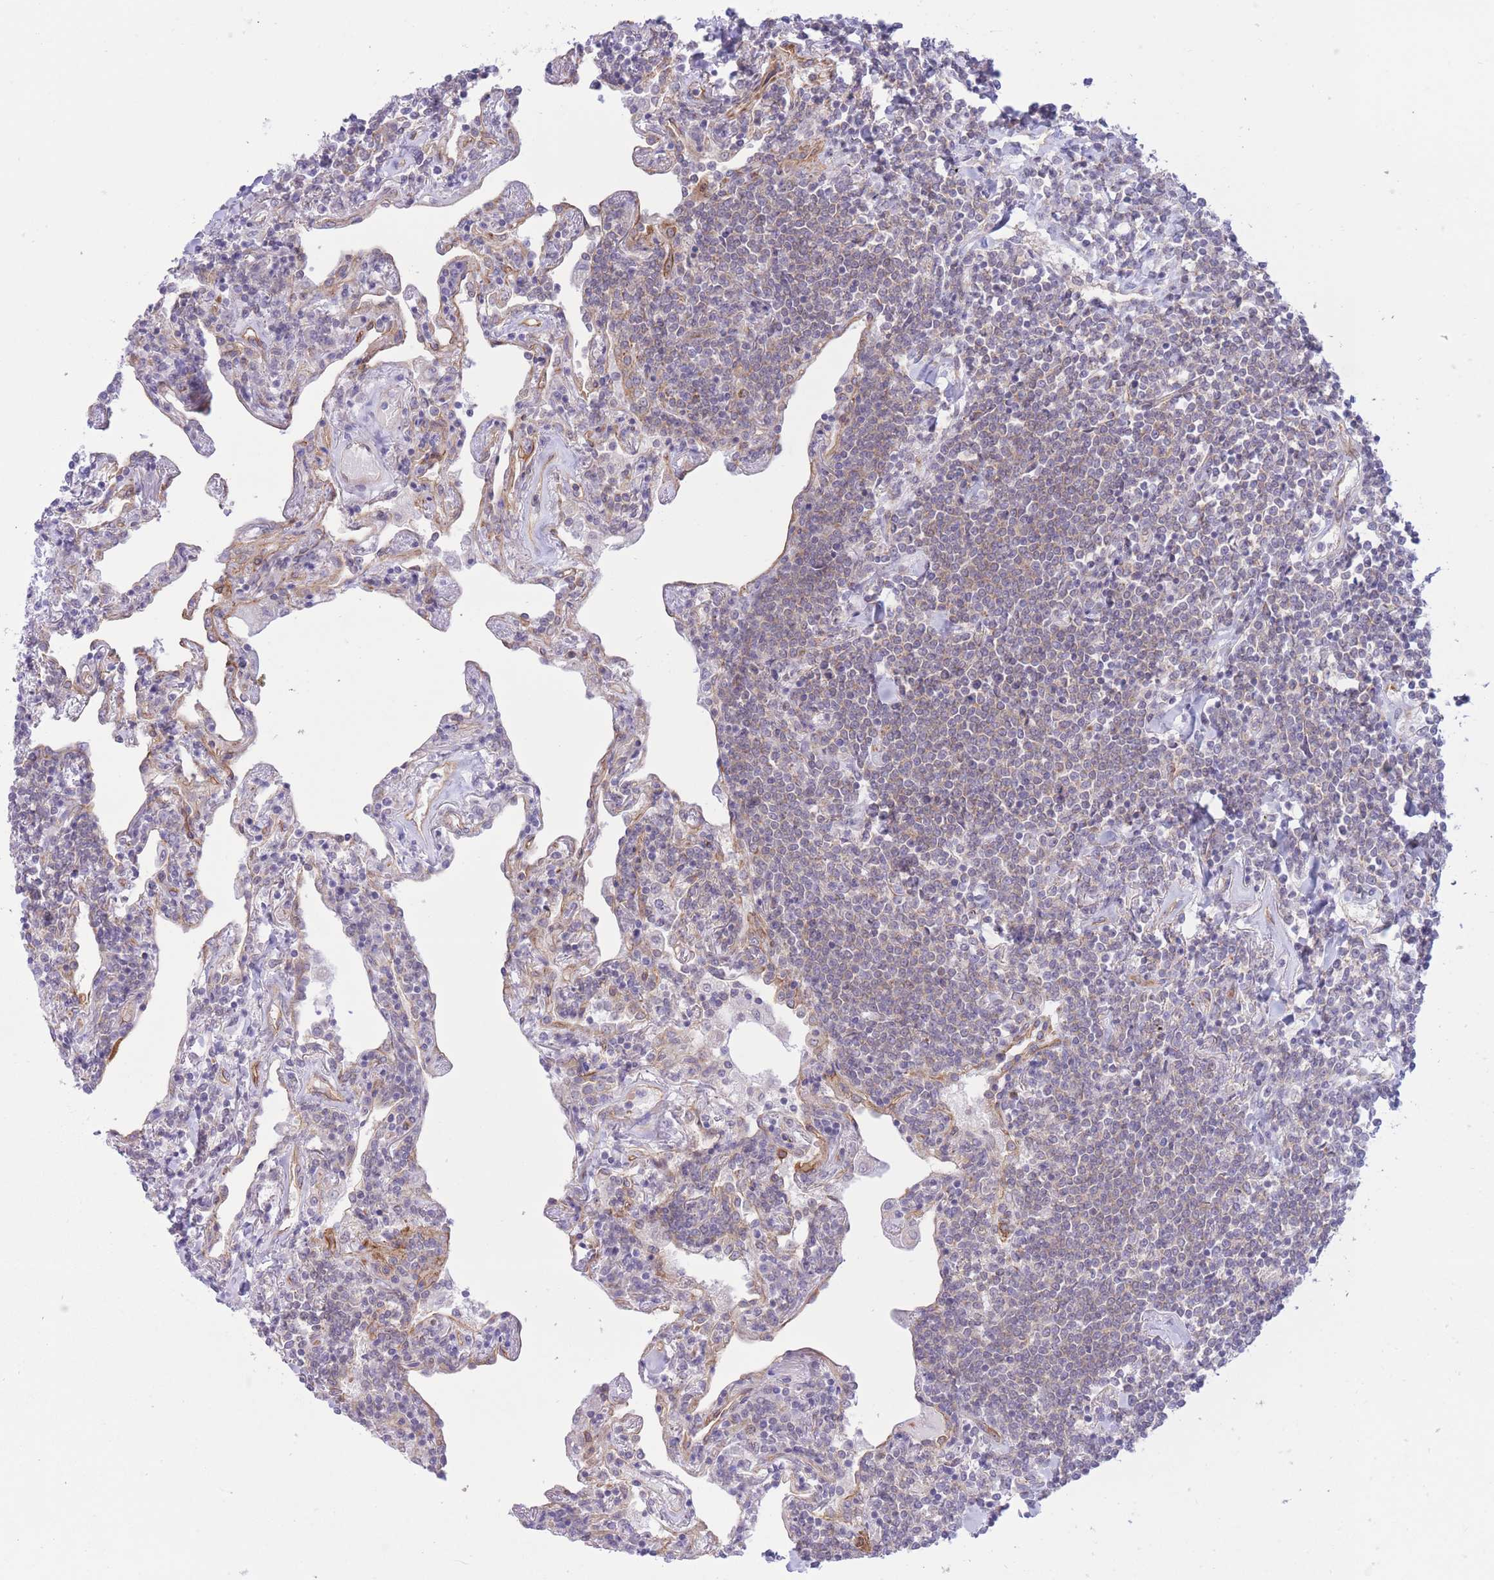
{"staining": {"intensity": "weak", "quantity": "25%-75%", "location": "cytoplasmic/membranous"}, "tissue": "lymphoma", "cell_type": "Tumor cells", "image_type": "cancer", "snomed": [{"axis": "morphology", "description": "Malignant lymphoma, non-Hodgkin's type, Low grade"}, {"axis": "topography", "description": "Lung"}], "caption": "There is low levels of weak cytoplasmic/membranous expression in tumor cells of lymphoma, as demonstrated by immunohistochemical staining (brown color).", "gene": "MRPS31", "patient": {"sex": "female", "age": 71}}